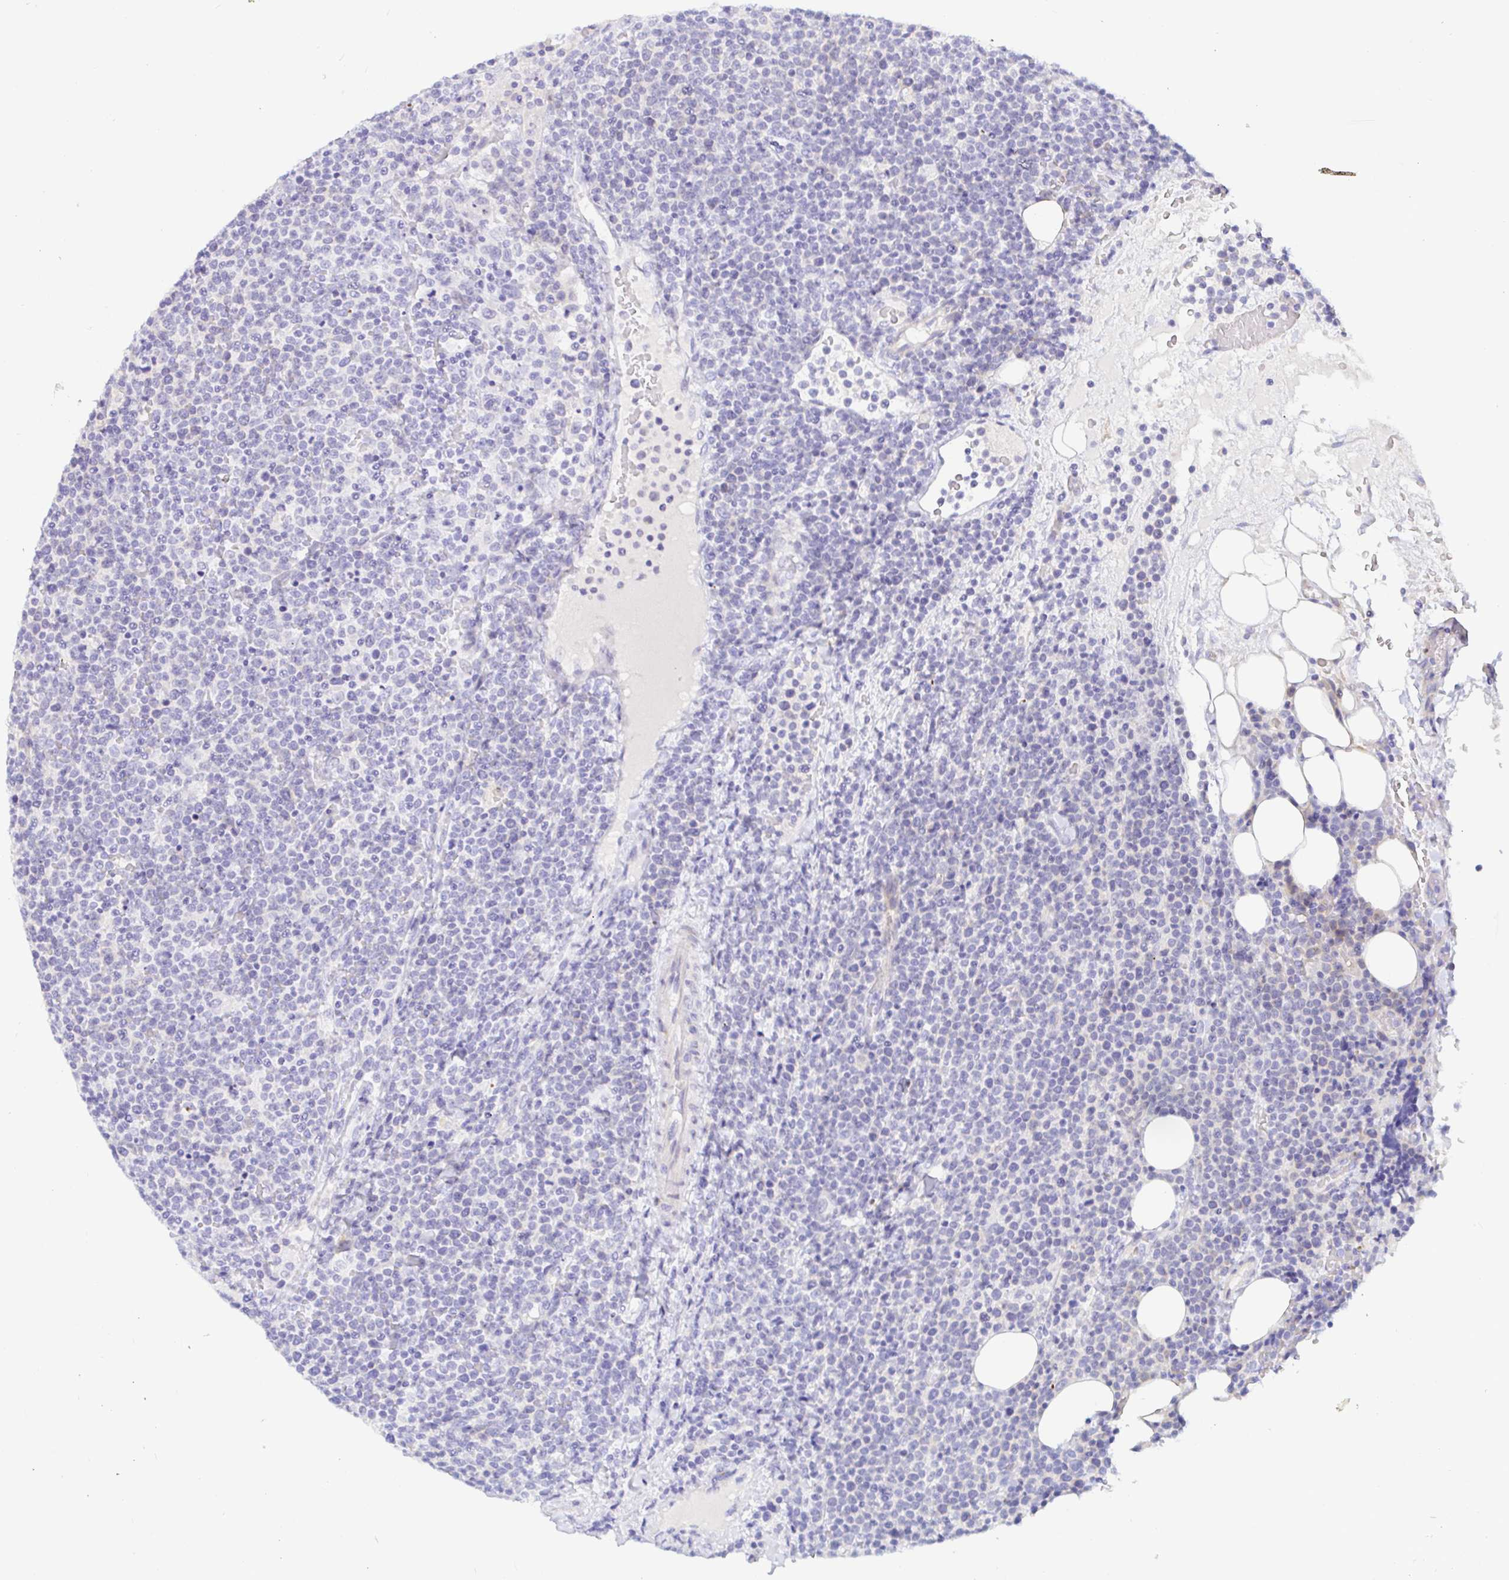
{"staining": {"intensity": "negative", "quantity": "none", "location": "none"}, "tissue": "lymphoma", "cell_type": "Tumor cells", "image_type": "cancer", "snomed": [{"axis": "morphology", "description": "Malignant lymphoma, non-Hodgkin's type, High grade"}, {"axis": "topography", "description": "Lymph node"}], "caption": "Tumor cells show no significant positivity in lymphoma.", "gene": "PINLYP", "patient": {"sex": "male", "age": 61}}